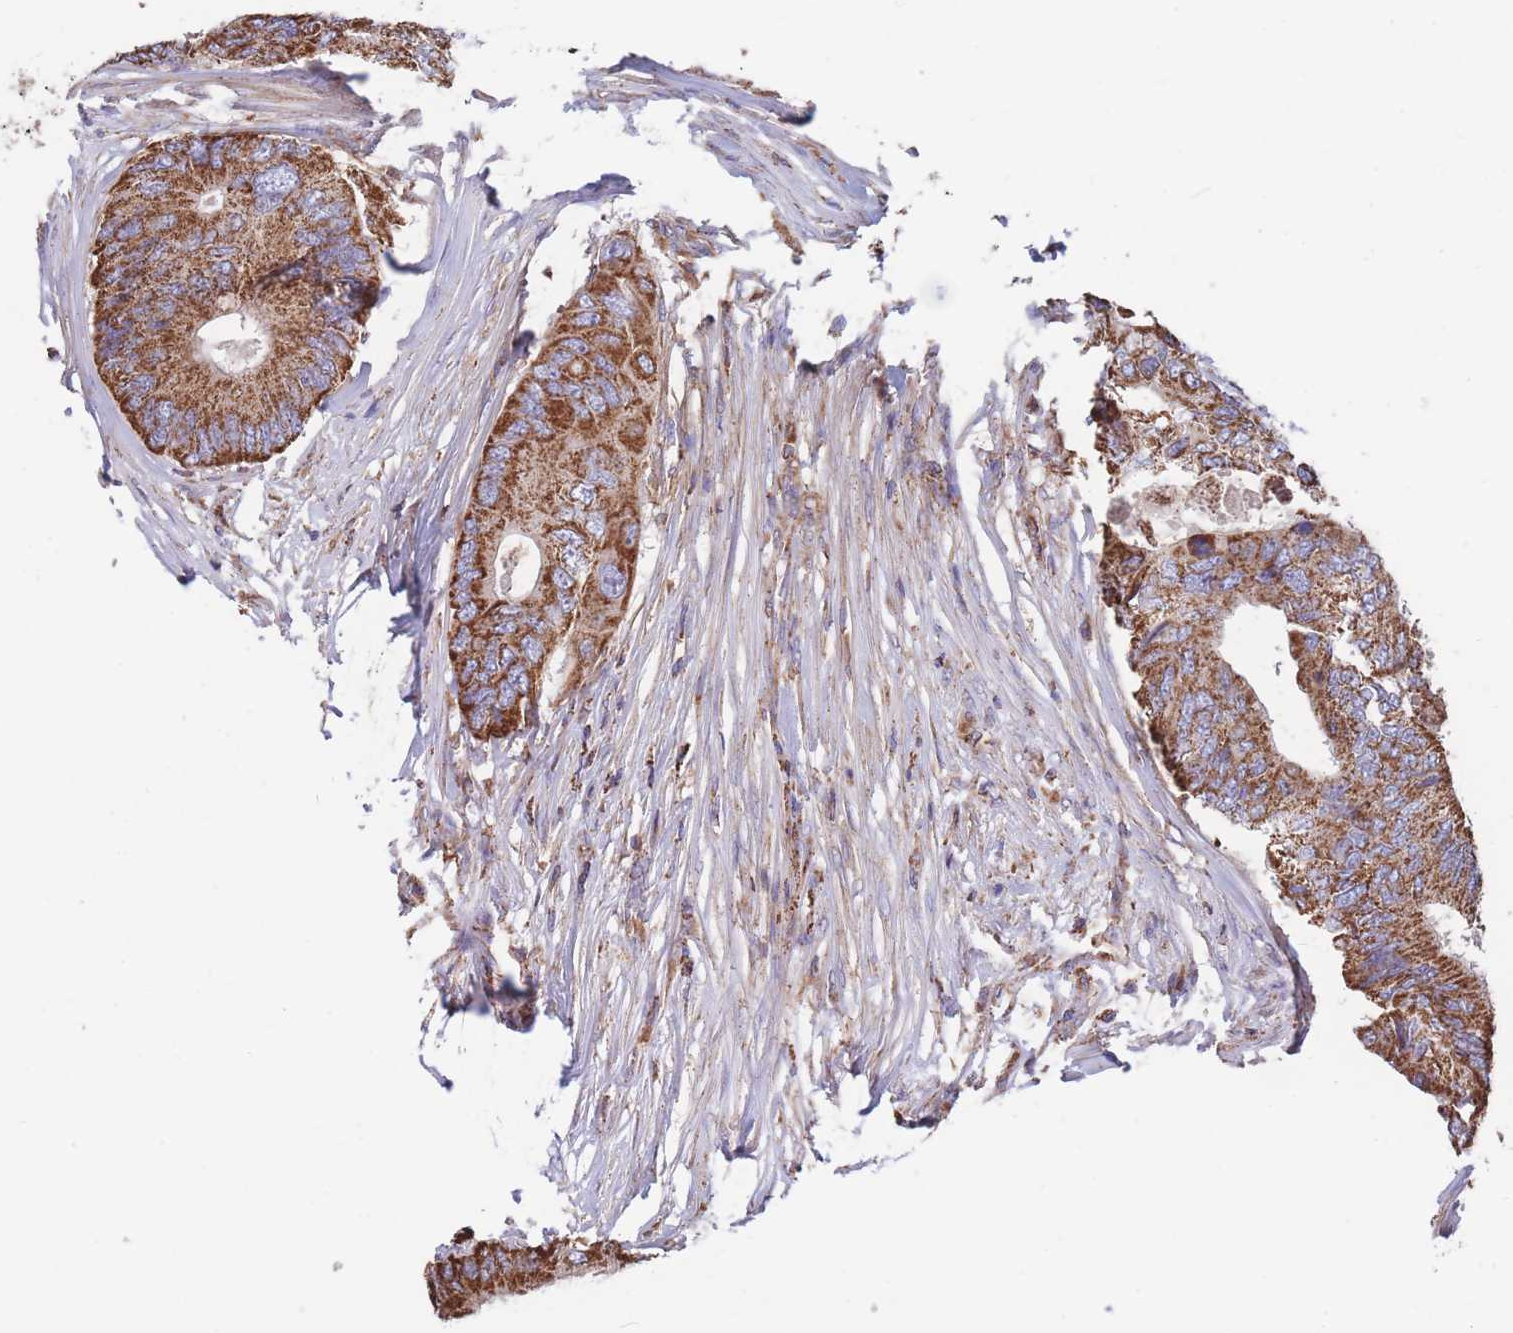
{"staining": {"intensity": "strong", "quantity": ">75%", "location": "cytoplasmic/membranous"}, "tissue": "colorectal cancer", "cell_type": "Tumor cells", "image_type": "cancer", "snomed": [{"axis": "morphology", "description": "Adenocarcinoma, NOS"}, {"axis": "topography", "description": "Colon"}], "caption": "This is an image of immunohistochemistry (IHC) staining of adenocarcinoma (colorectal), which shows strong expression in the cytoplasmic/membranous of tumor cells.", "gene": "FKBP8", "patient": {"sex": "male", "age": 71}}